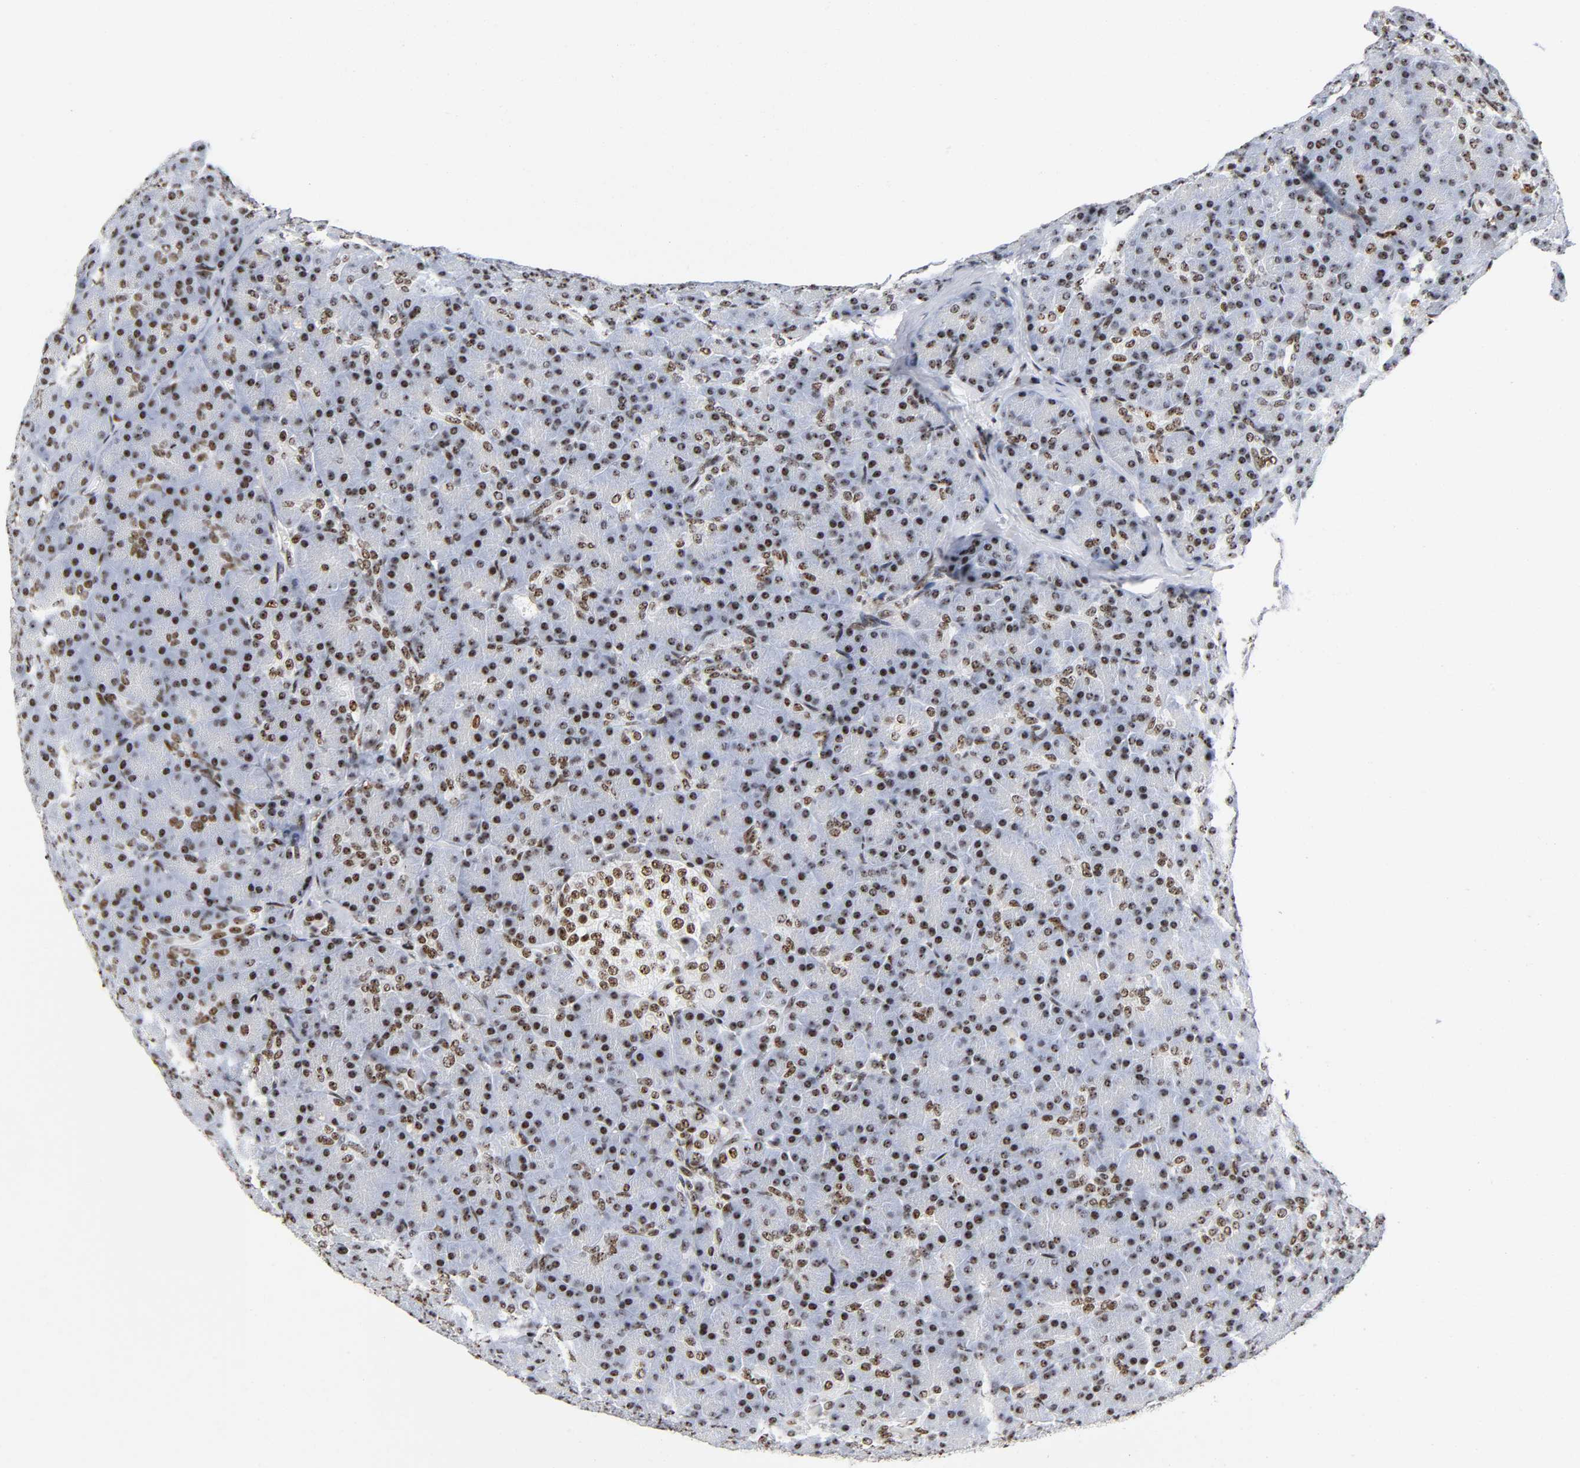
{"staining": {"intensity": "strong", "quantity": ">75%", "location": "nuclear"}, "tissue": "pancreas", "cell_type": "Exocrine glandular cells", "image_type": "normal", "snomed": [{"axis": "morphology", "description": "Normal tissue, NOS"}, {"axis": "topography", "description": "Pancreas"}], "caption": "Protein analysis of benign pancreas displays strong nuclear positivity in about >75% of exocrine glandular cells.", "gene": "UBTF", "patient": {"sex": "female", "age": 43}}